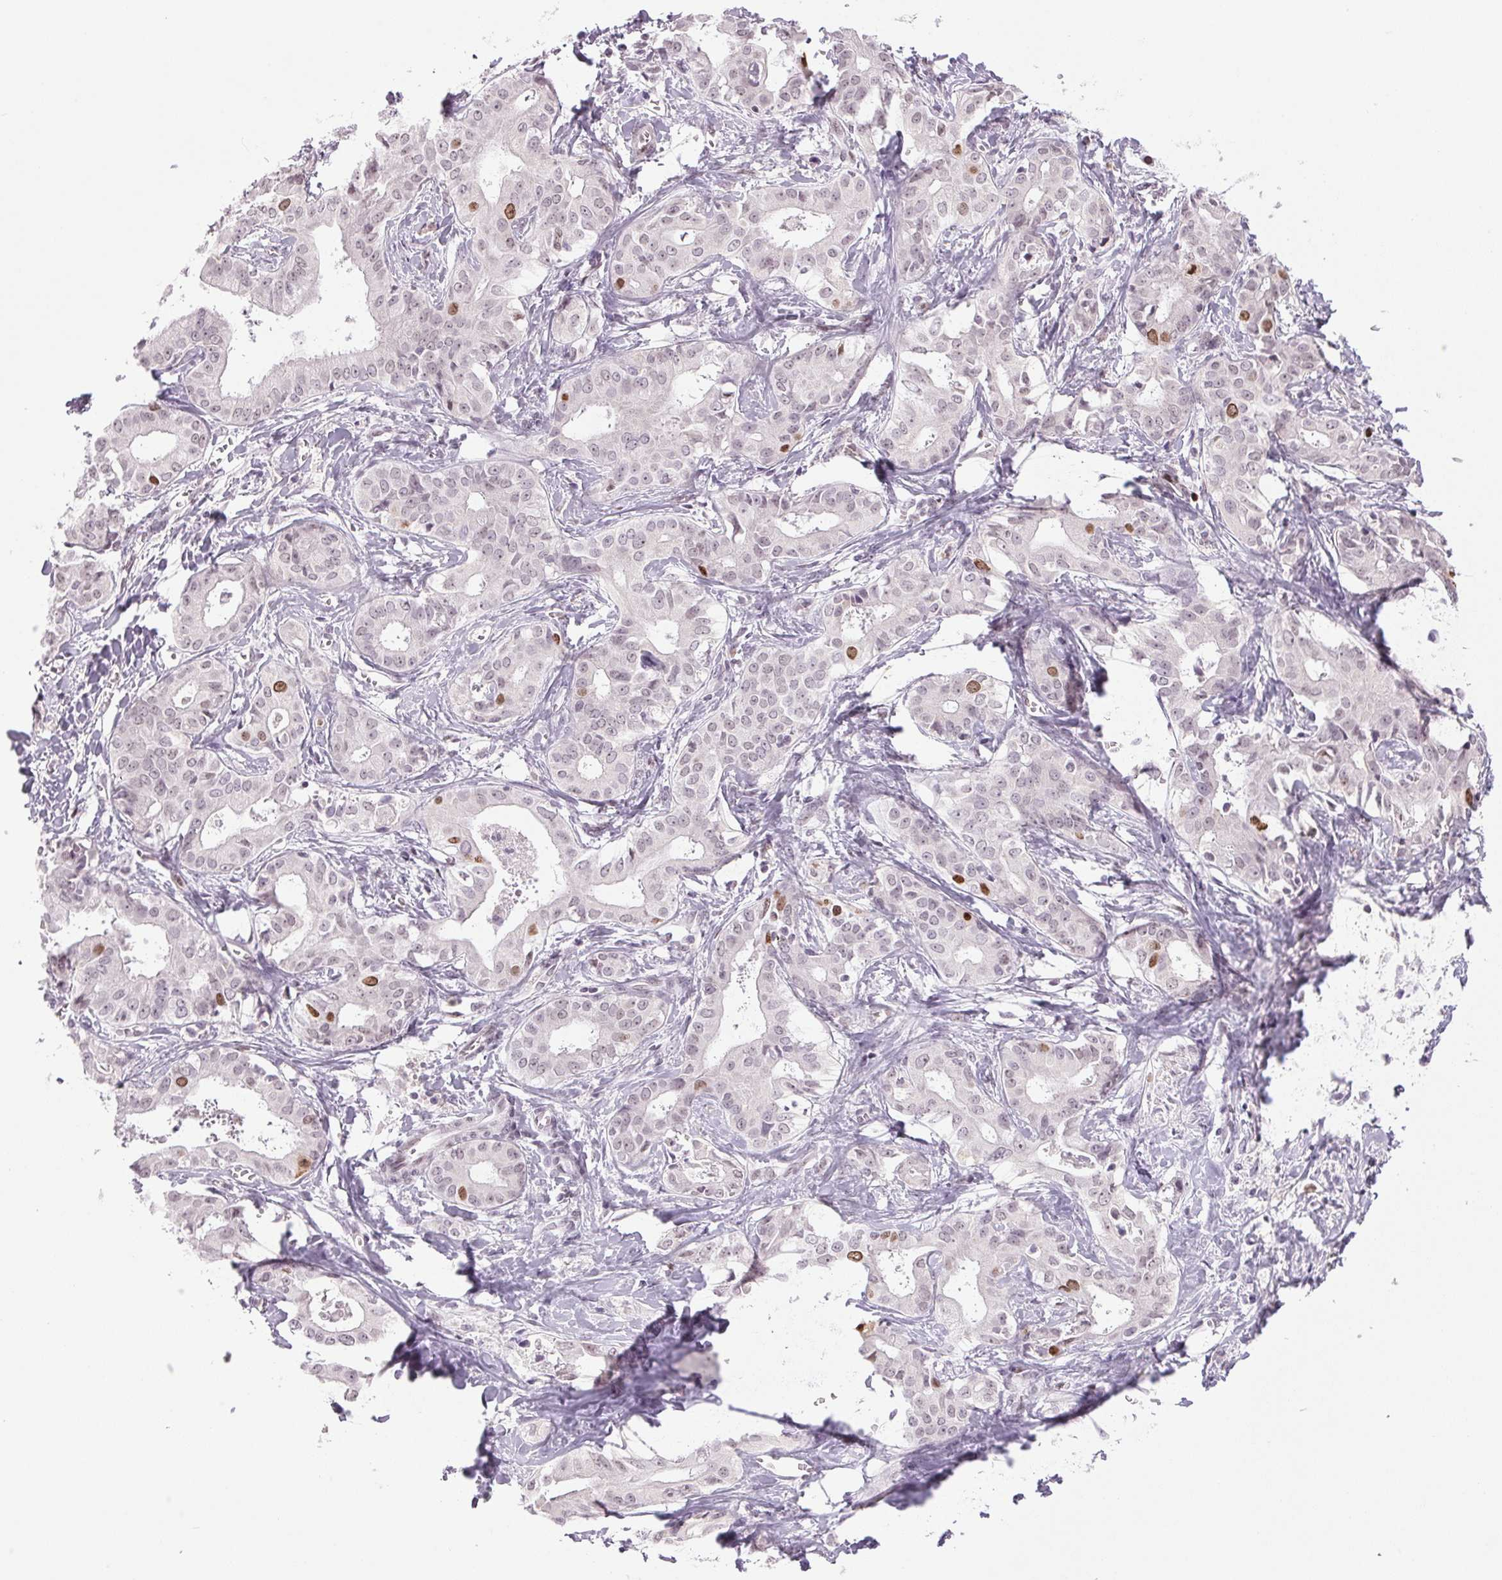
{"staining": {"intensity": "strong", "quantity": "<25%", "location": "nuclear"}, "tissue": "liver cancer", "cell_type": "Tumor cells", "image_type": "cancer", "snomed": [{"axis": "morphology", "description": "Cholangiocarcinoma"}, {"axis": "topography", "description": "Liver"}], "caption": "Protein staining of cholangiocarcinoma (liver) tissue demonstrates strong nuclear staining in approximately <25% of tumor cells.", "gene": "SMIM6", "patient": {"sex": "female", "age": 65}}